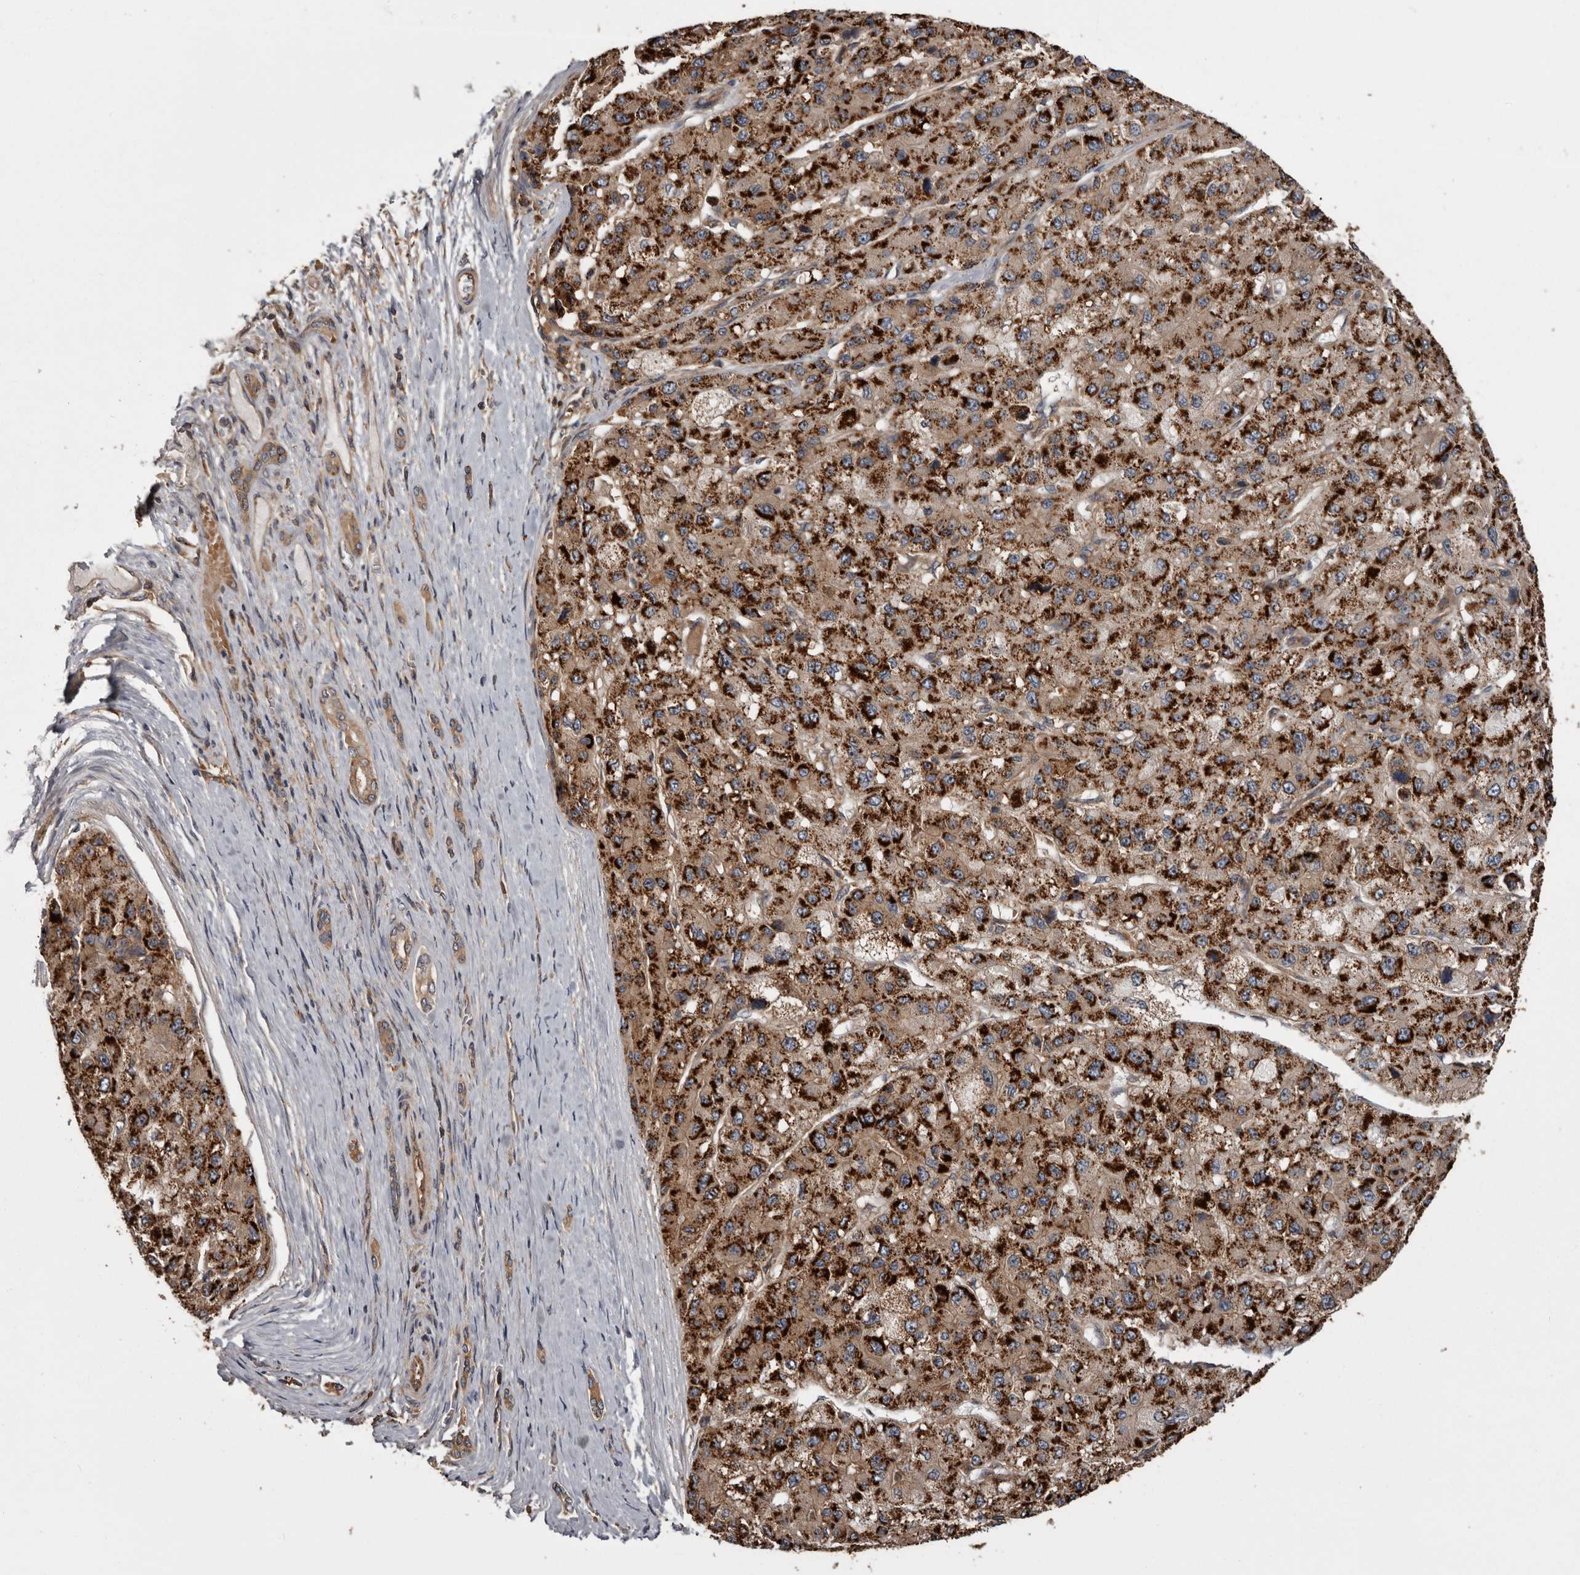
{"staining": {"intensity": "strong", "quantity": ">75%", "location": "cytoplasmic/membranous"}, "tissue": "liver cancer", "cell_type": "Tumor cells", "image_type": "cancer", "snomed": [{"axis": "morphology", "description": "Carcinoma, Hepatocellular, NOS"}, {"axis": "topography", "description": "Liver"}], "caption": "Liver cancer stained with DAB IHC displays high levels of strong cytoplasmic/membranous staining in about >75% of tumor cells. (Brightfield microscopy of DAB IHC at high magnification).", "gene": "DARS1", "patient": {"sex": "male", "age": 80}}